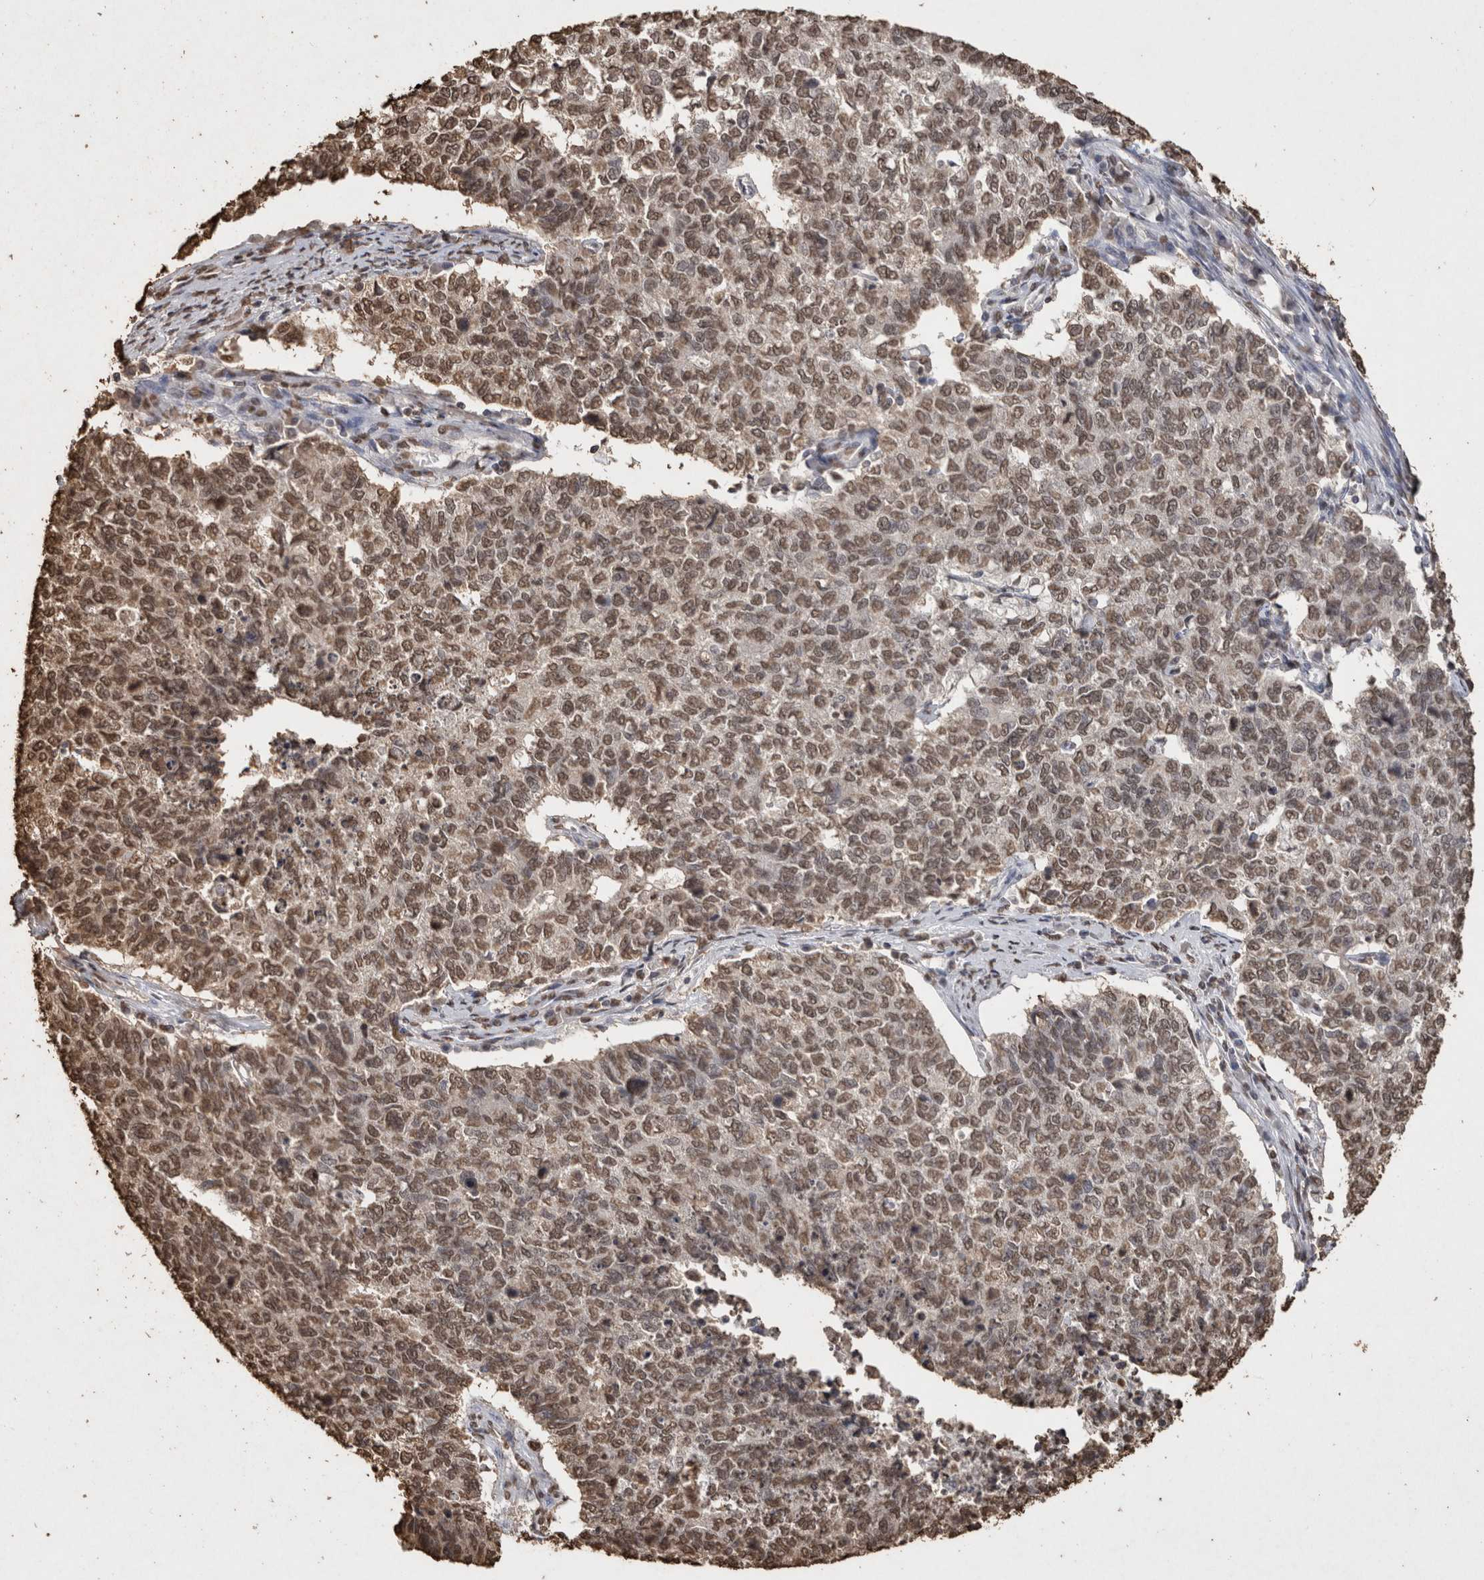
{"staining": {"intensity": "moderate", "quantity": ">75%", "location": "nuclear"}, "tissue": "cervical cancer", "cell_type": "Tumor cells", "image_type": "cancer", "snomed": [{"axis": "morphology", "description": "Squamous cell carcinoma, NOS"}, {"axis": "topography", "description": "Cervix"}], "caption": "Protein staining demonstrates moderate nuclear expression in approximately >75% of tumor cells in cervical cancer.", "gene": "FSTL3", "patient": {"sex": "female", "age": 63}}